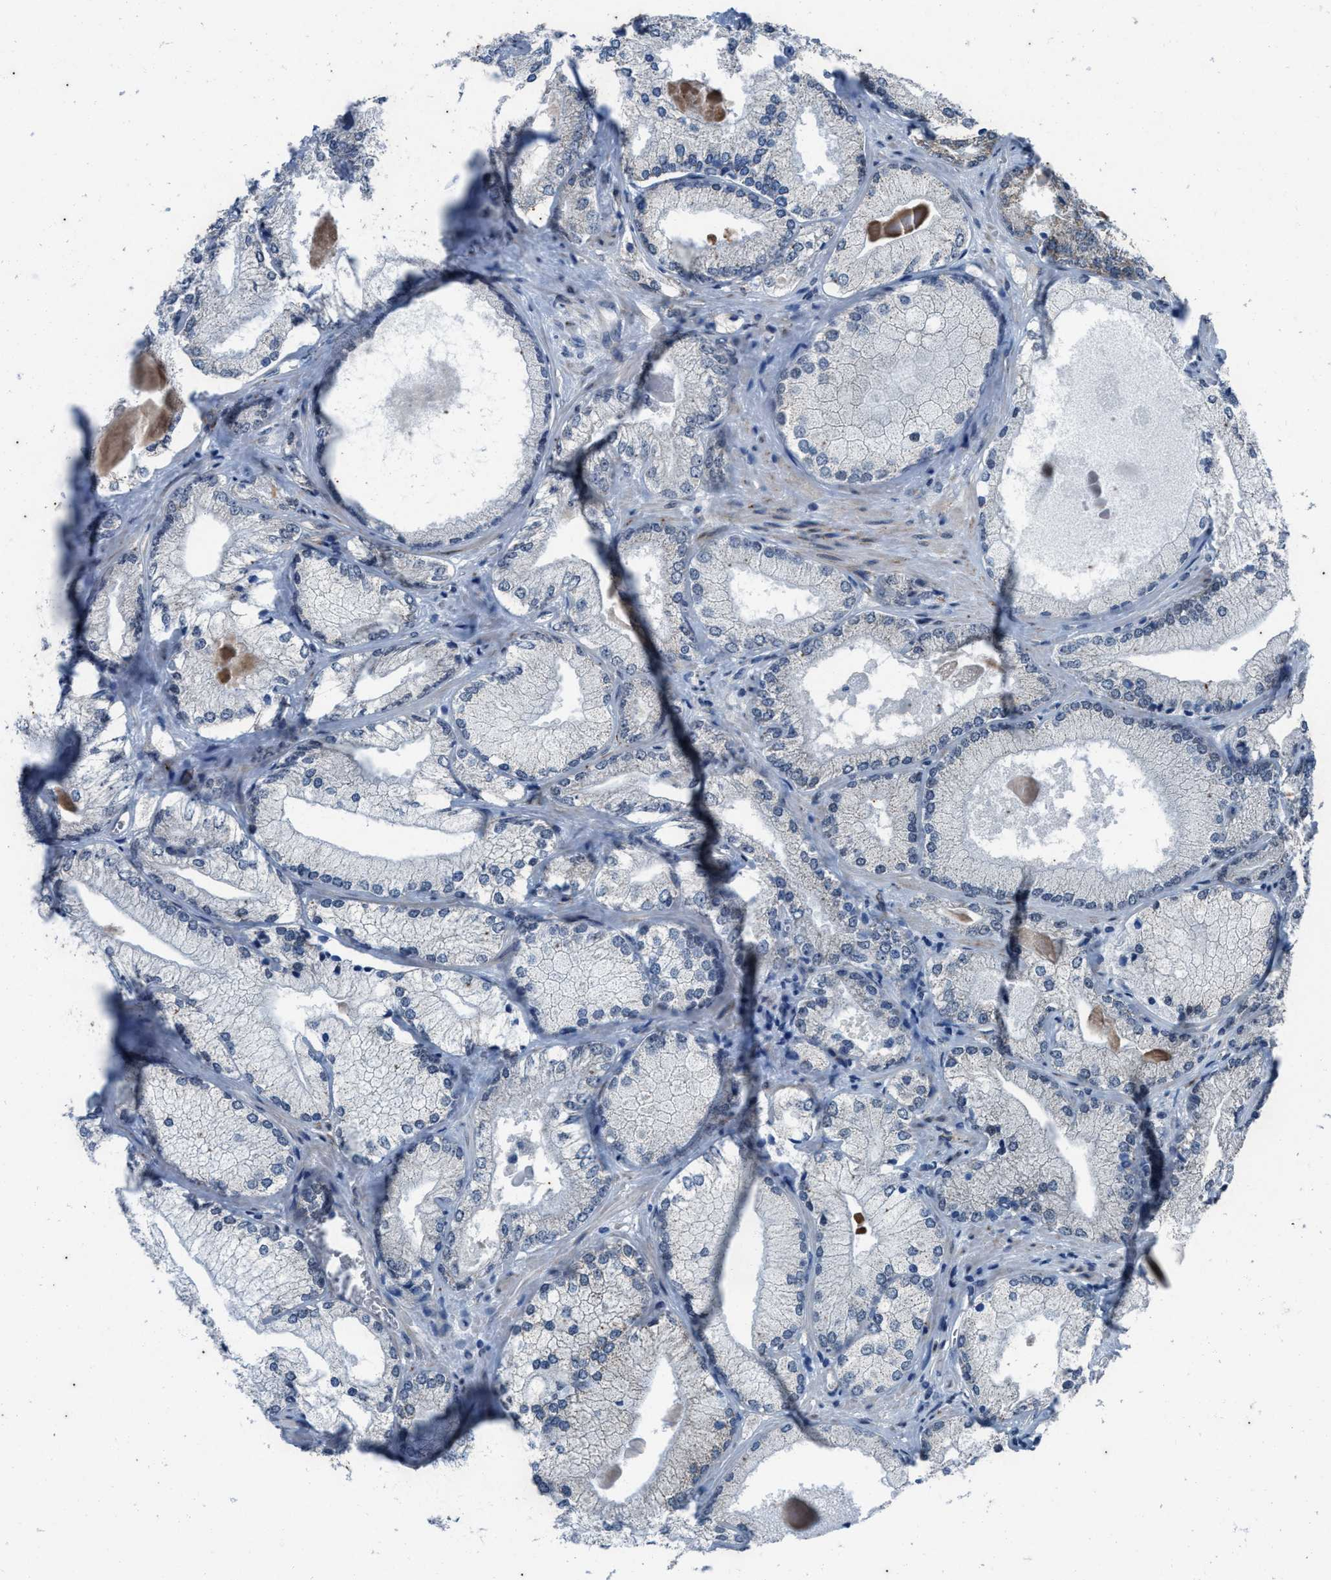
{"staining": {"intensity": "negative", "quantity": "none", "location": "none"}, "tissue": "prostate cancer", "cell_type": "Tumor cells", "image_type": "cancer", "snomed": [{"axis": "morphology", "description": "Adenocarcinoma, Low grade"}, {"axis": "topography", "description": "Prostate"}], "caption": "DAB immunohistochemical staining of human adenocarcinoma (low-grade) (prostate) reveals no significant positivity in tumor cells.", "gene": "KIF24", "patient": {"sex": "male", "age": 65}}